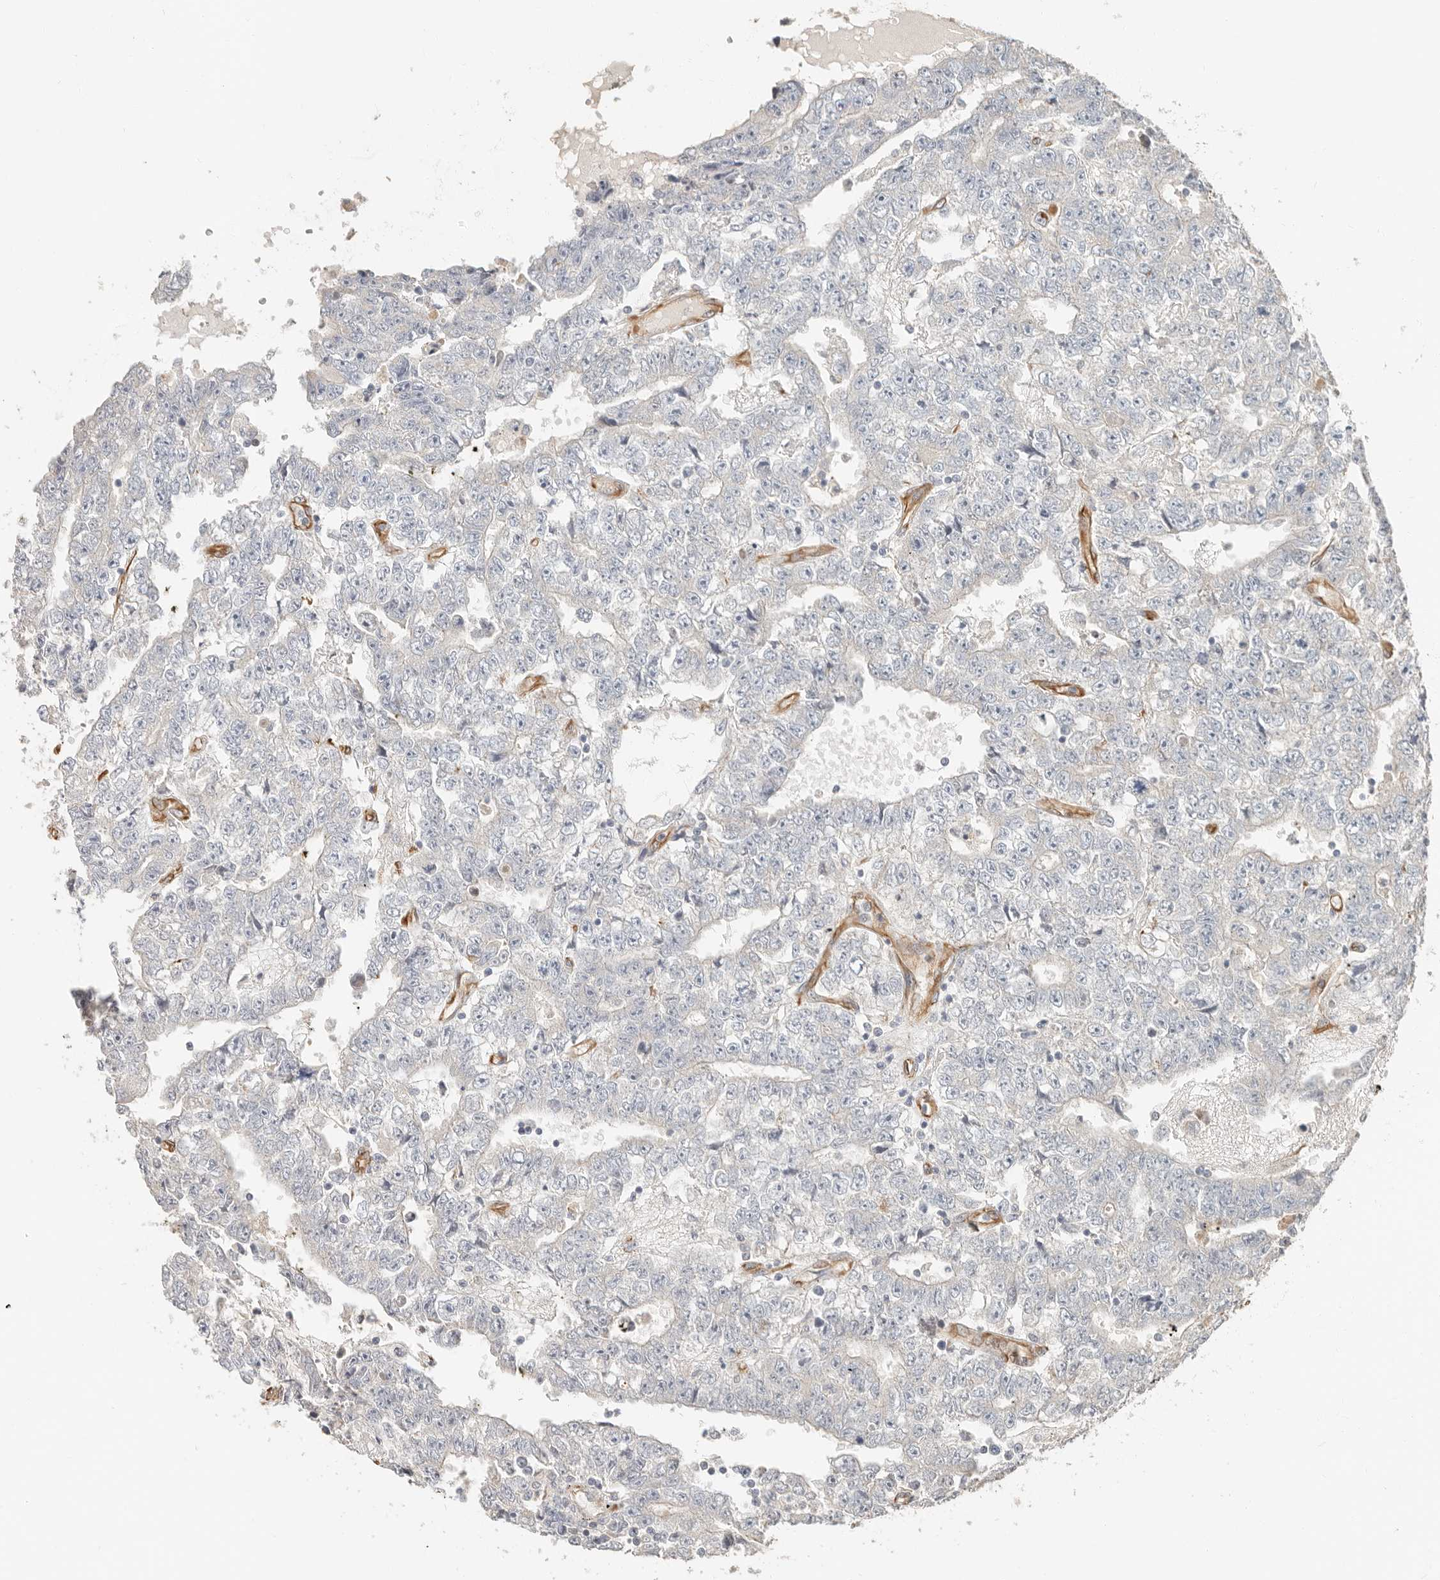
{"staining": {"intensity": "negative", "quantity": "none", "location": "none"}, "tissue": "testis cancer", "cell_type": "Tumor cells", "image_type": "cancer", "snomed": [{"axis": "morphology", "description": "Carcinoma, Embryonal, NOS"}, {"axis": "topography", "description": "Testis"}], "caption": "DAB immunohistochemical staining of human embryonal carcinoma (testis) exhibits no significant expression in tumor cells.", "gene": "SPRING1", "patient": {"sex": "male", "age": 25}}